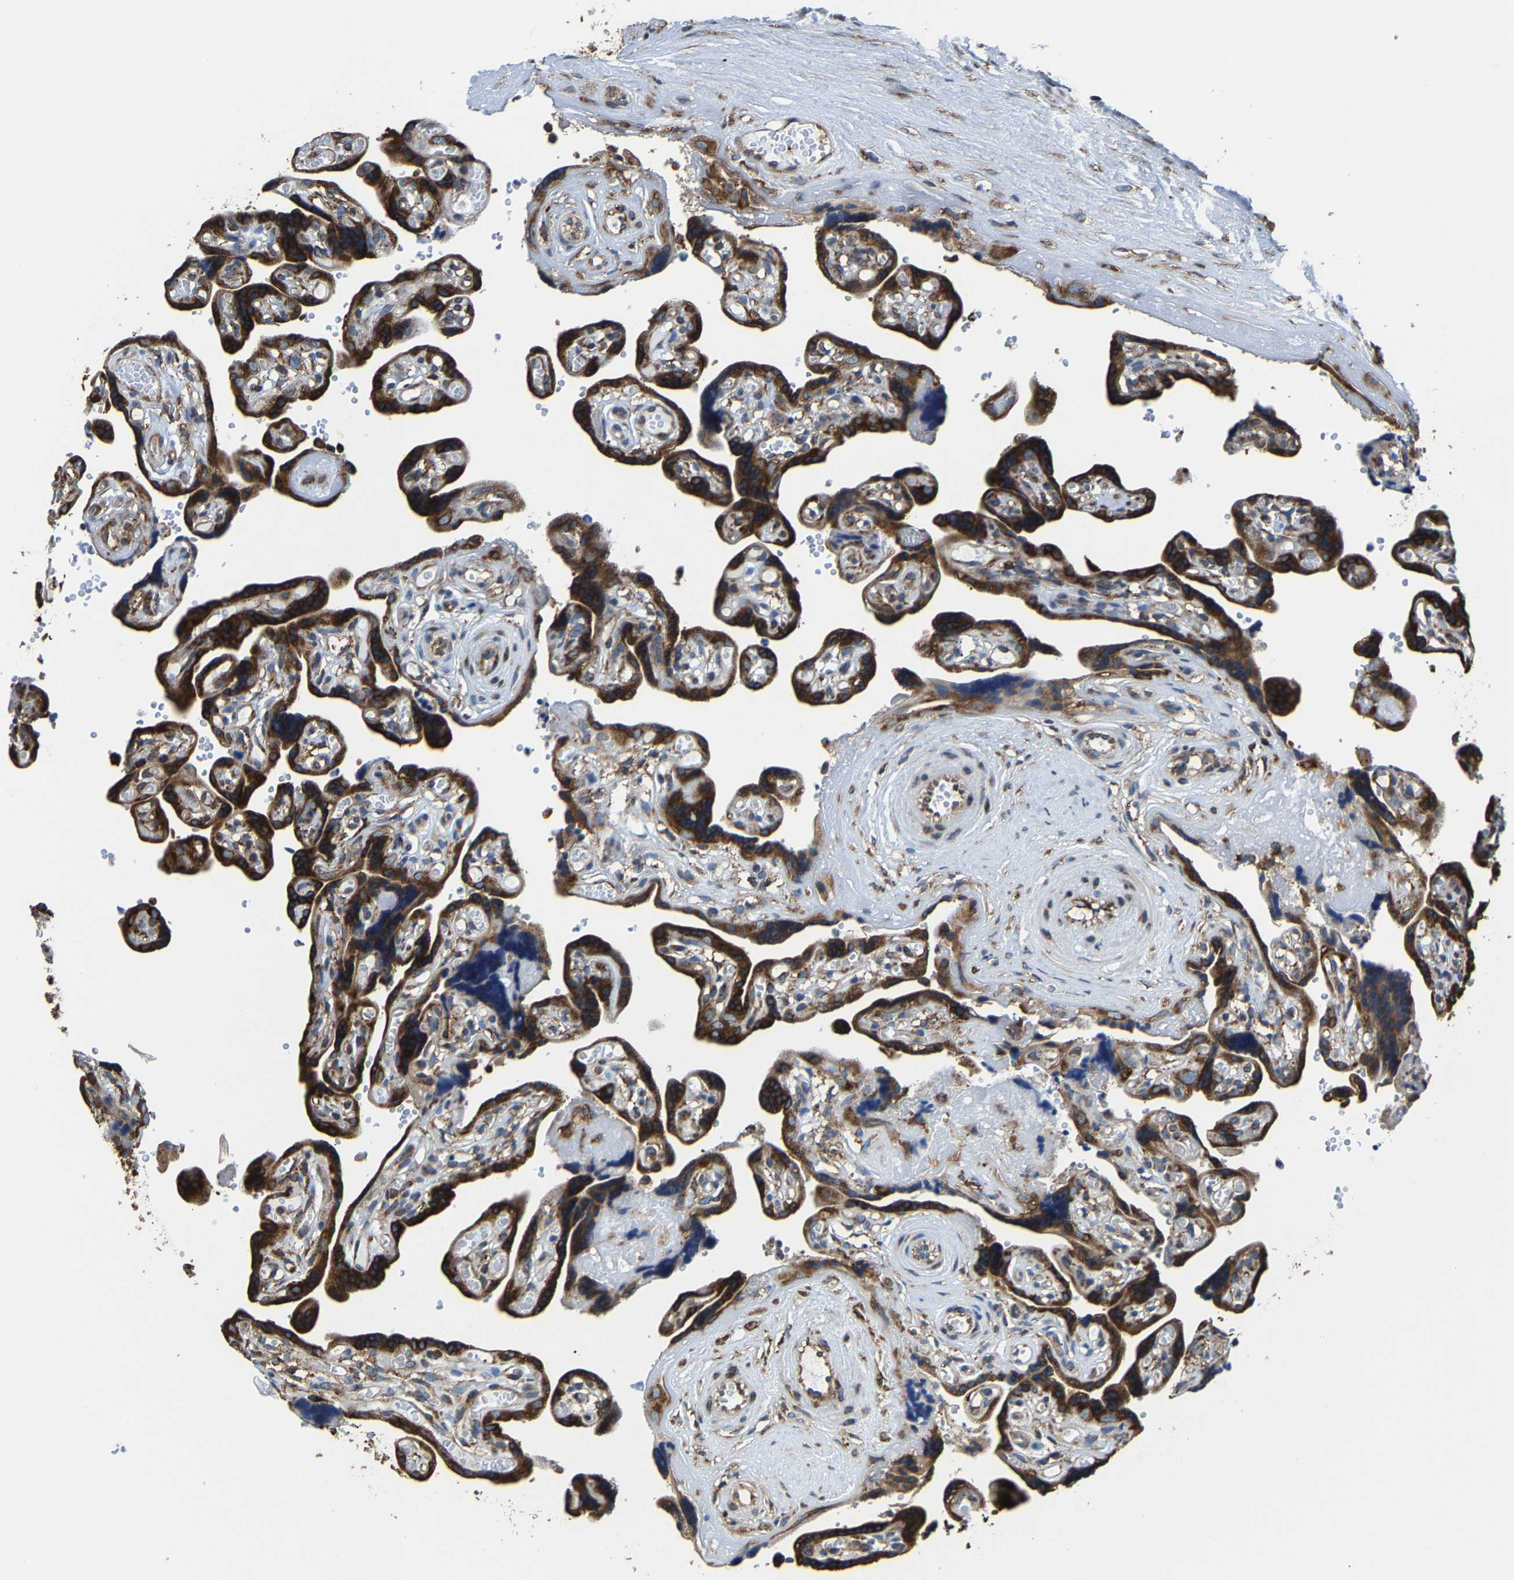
{"staining": {"intensity": "strong", "quantity": ">75%", "location": "cytoplasmic/membranous"}, "tissue": "placenta", "cell_type": "Decidual cells", "image_type": "normal", "snomed": [{"axis": "morphology", "description": "Normal tissue, NOS"}, {"axis": "topography", "description": "Placenta"}], "caption": "This photomicrograph reveals immunohistochemistry staining of normal placenta, with high strong cytoplasmic/membranous staining in about >75% of decidual cells.", "gene": "G3BP2", "patient": {"sex": "female", "age": 30}}